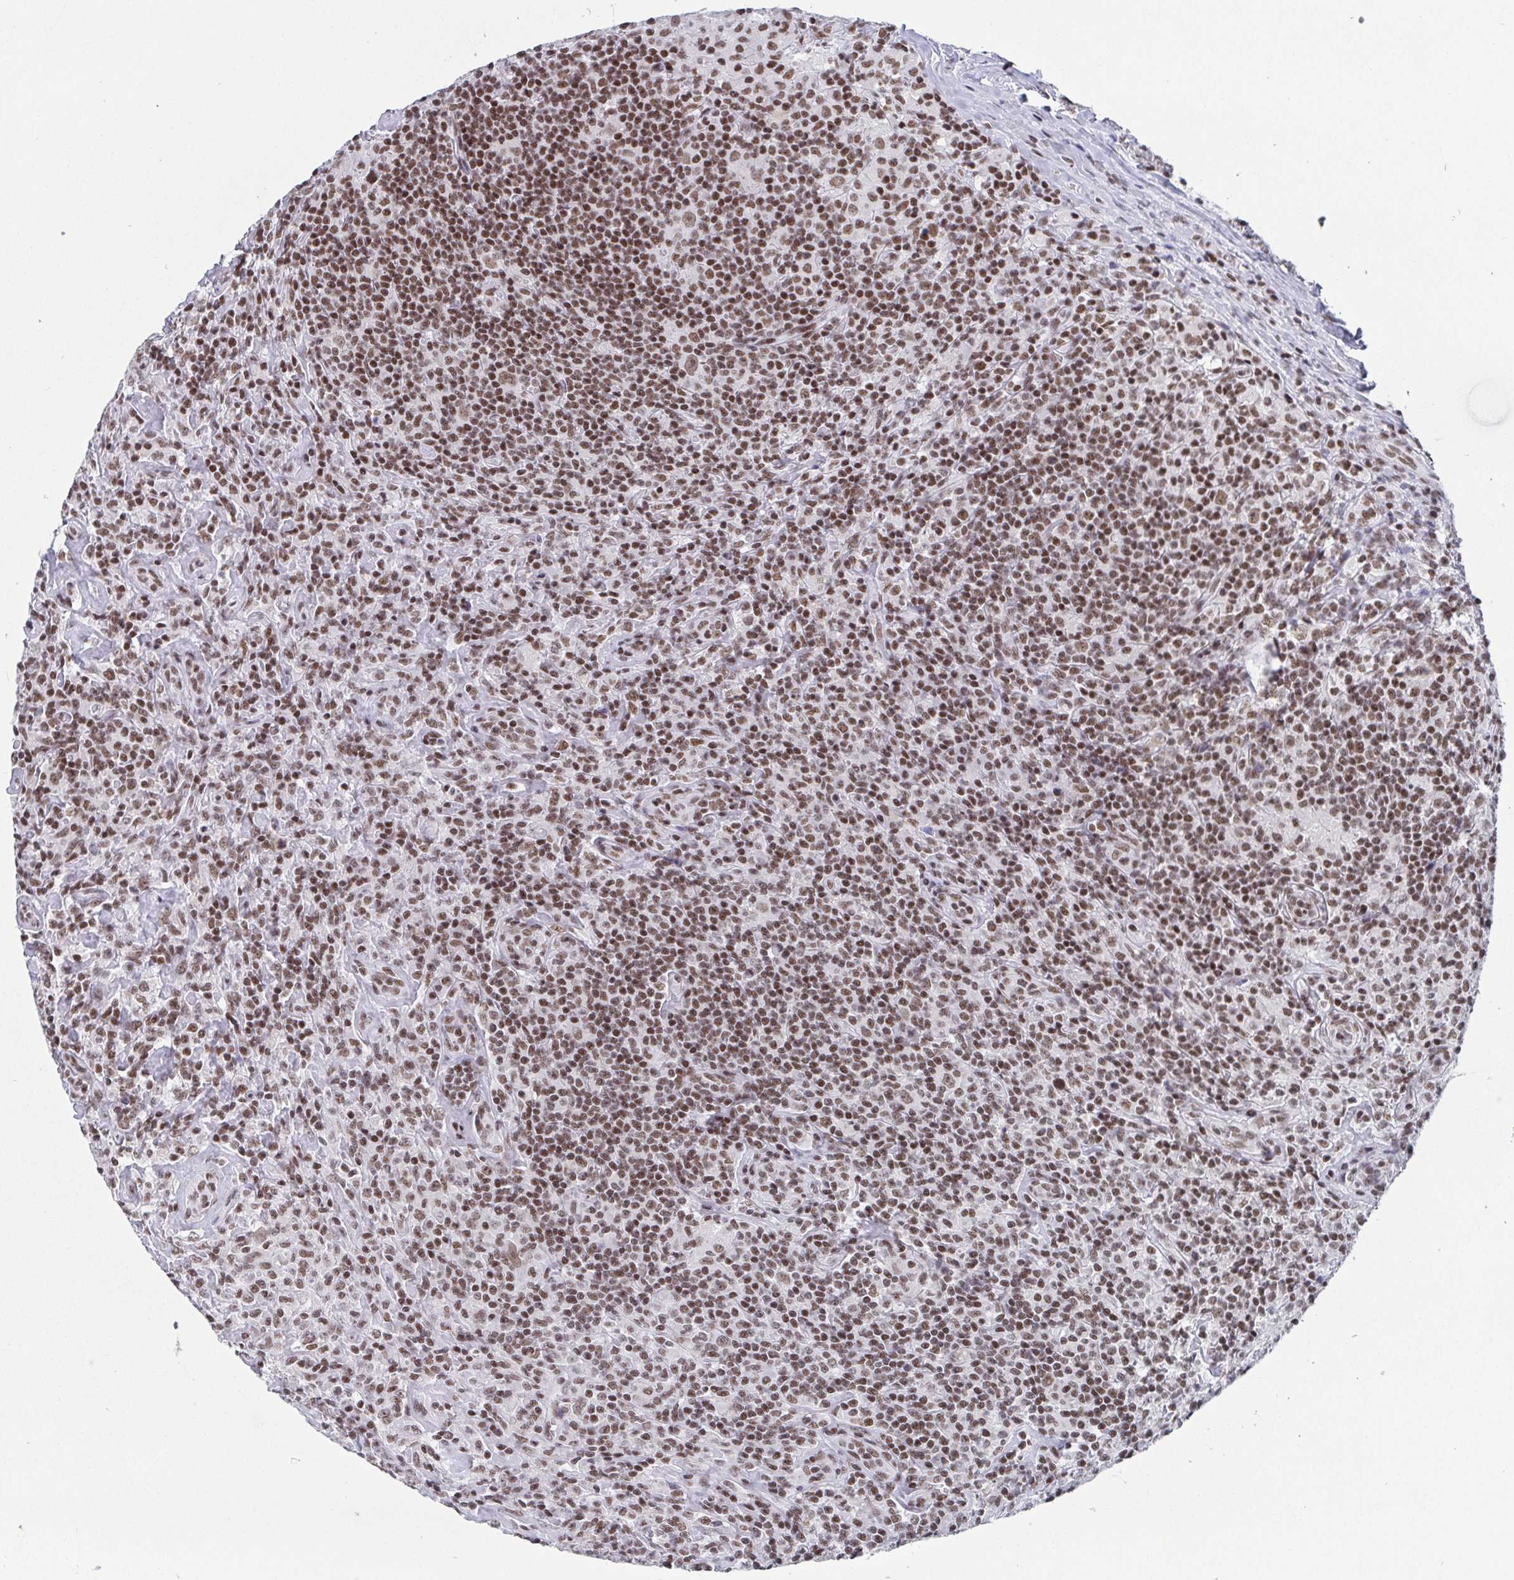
{"staining": {"intensity": "weak", "quantity": ">75%", "location": "nuclear"}, "tissue": "lymphoma", "cell_type": "Tumor cells", "image_type": "cancer", "snomed": [{"axis": "morphology", "description": "Hodgkin's disease, NOS"}, {"axis": "morphology", "description": "Hodgkin's lymphoma, nodular sclerosis"}, {"axis": "topography", "description": "Lymph node"}], "caption": "This image exhibits Hodgkin's lymphoma, nodular sclerosis stained with IHC to label a protein in brown. The nuclear of tumor cells show weak positivity for the protein. Nuclei are counter-stained blue.", "gene": "CTCF", "patient": {"sex": "female", "age": 10}}